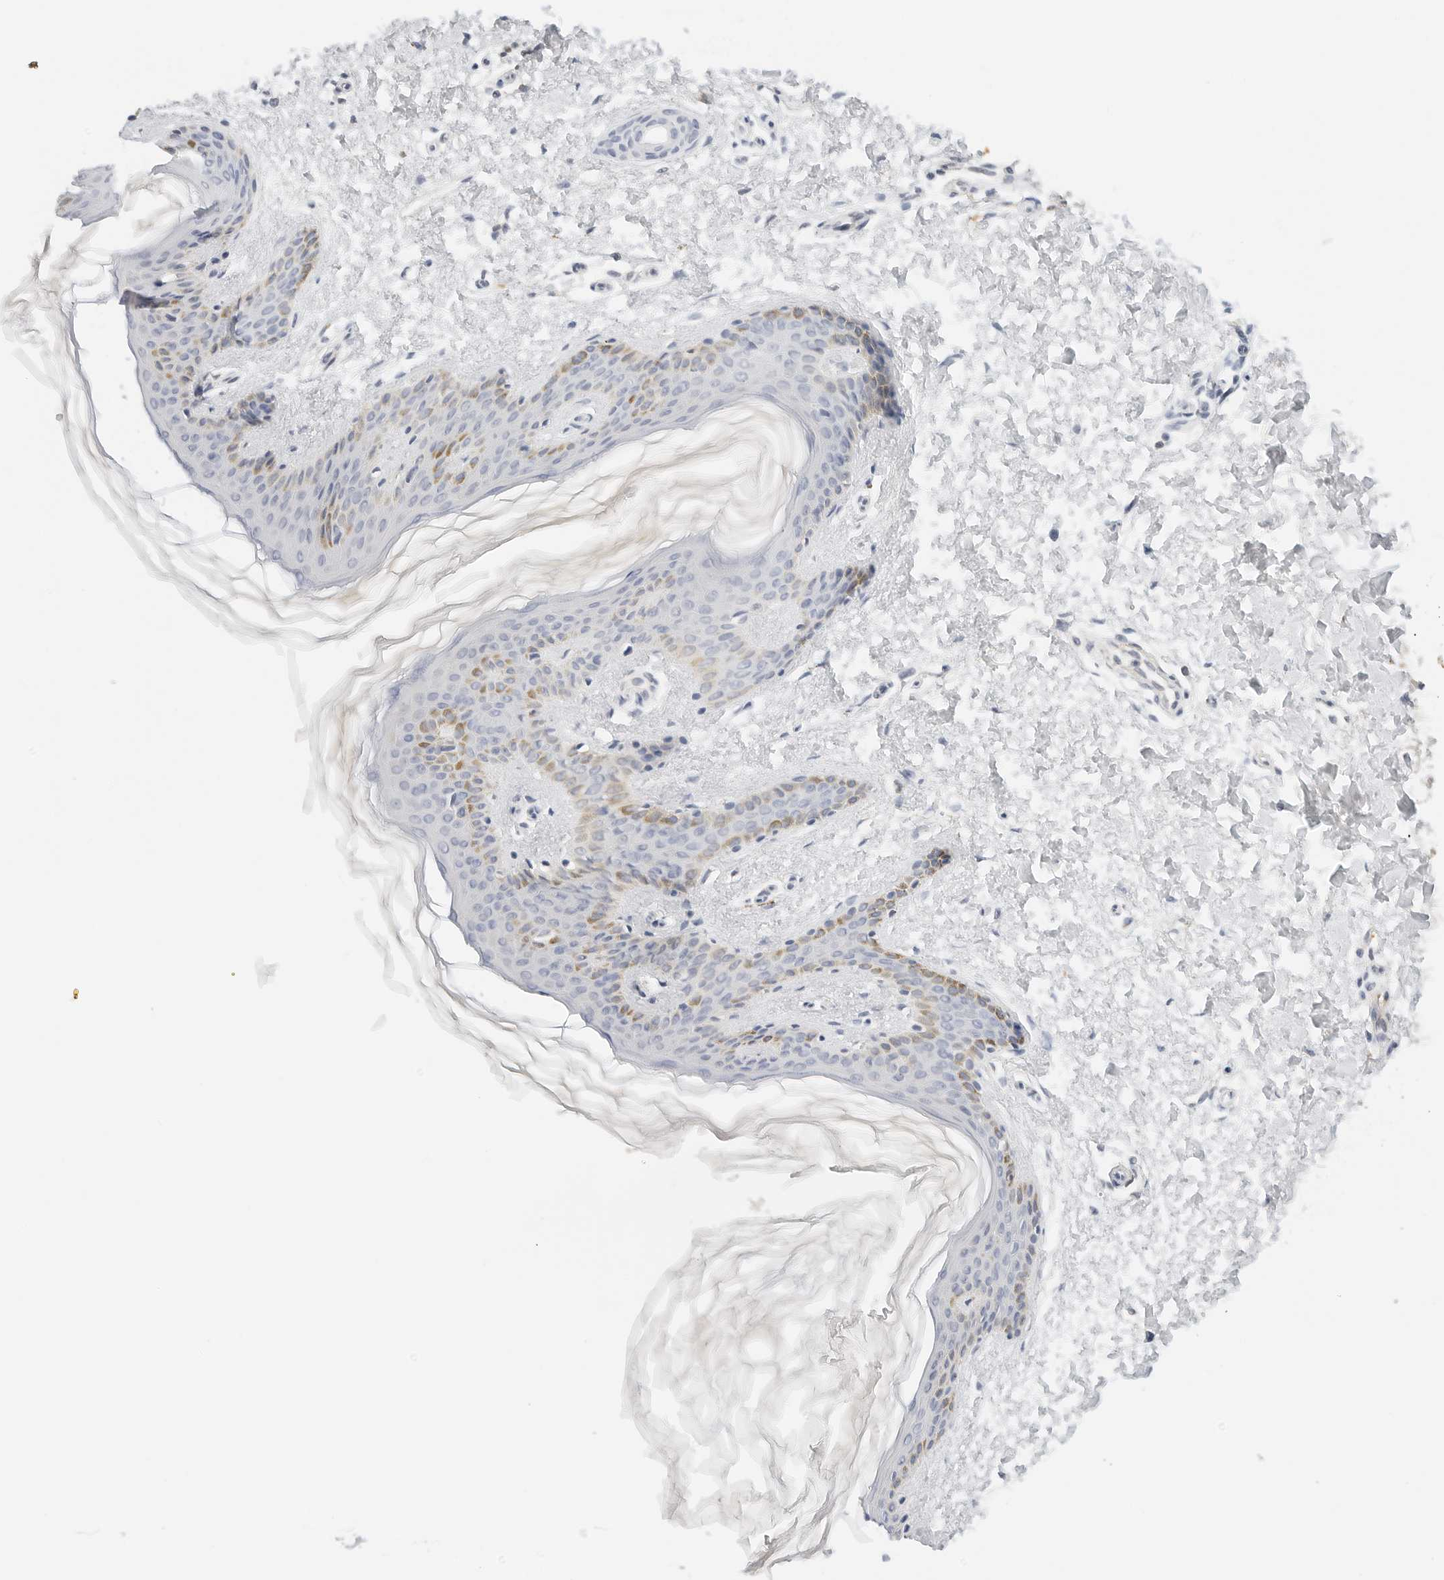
{"staining": {"intensity": "negative", "quantity": "none", "location": "none"}, "tissue": "skin", "cell_type": "Fibroblasts", "image_type": "normal", "snomed": [{"axis": "morphology", "description": "Normal tissue, NOS"}, {"axis": "morphology", "description": "Neoplasm, benign, NOS"}, {"axis": "topography", "description": "Skin"}, {"axis": "topography", "description": "Soft tissue"}], "caption": "DAB (3,3'-diaminobenzidine) immunohistochemical staining of normal skin exhibits no significant staining in fibroblasts.", "gene": "PKDCC", "patient": {"sex": "male", "age": 26}}